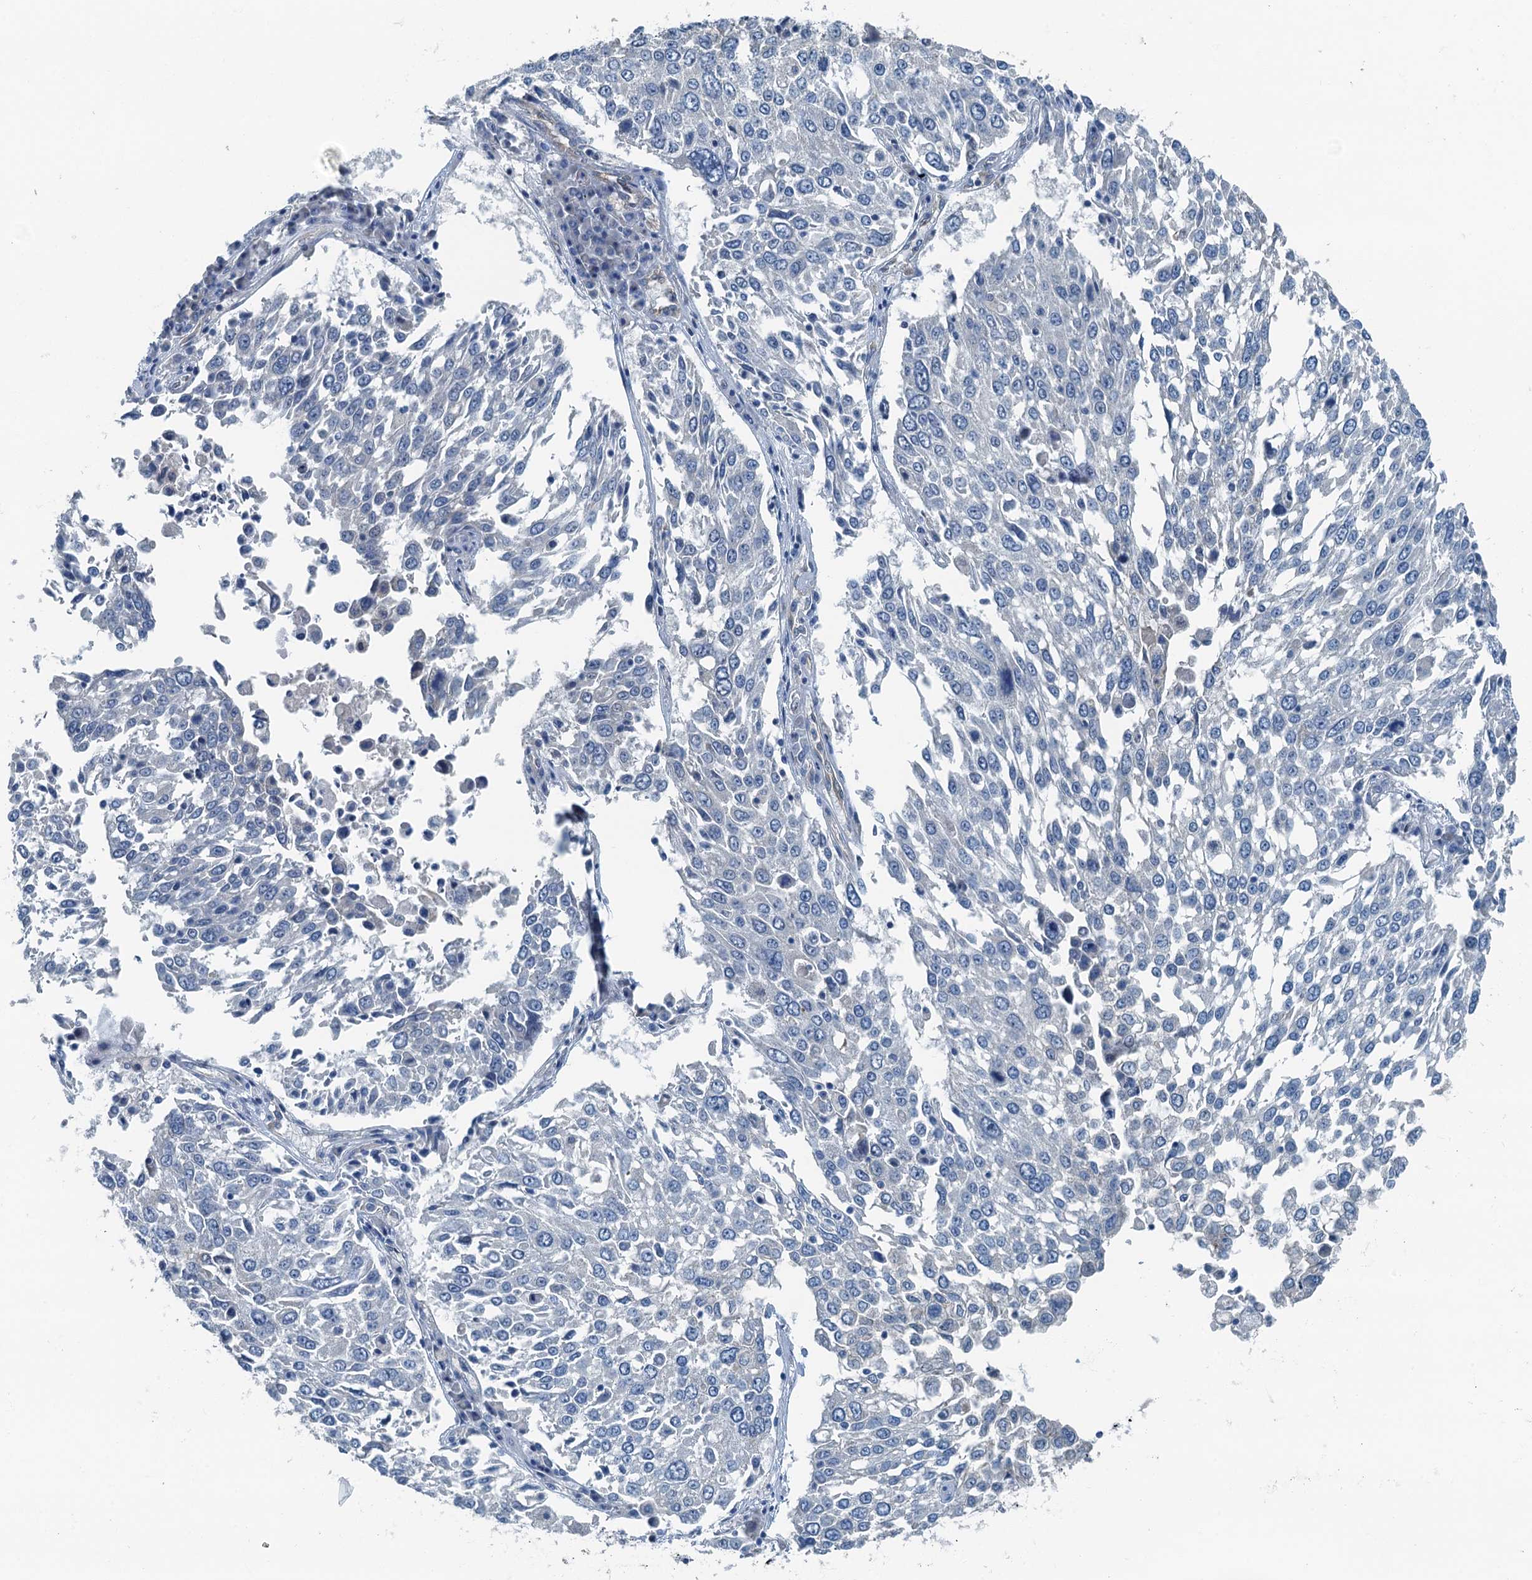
{"staining": {"intensity": "negative", "quantity": "none", "location": "none"}, "tissue": "lung cancer", "cell_type": "Tumor cells", "image_type": "cancer", "snomed": [{"axis": "morphology", "description": "Squamous cell carcinoma, NOS"}, {"axis": "topography", "description": "Lung"}], "caption": "Immunohistochemistry photomicrograph of lung squamous cell carcinoma stained for a protein (brown), which demonstrates no expression in tumor cells. Brightfield microscopy of IHC stained with DAB (brown) and hematoxylin (blue), captured at high magnification.", "gene": "GFOD2", "patient": {"sex": "male", "age": 65}}